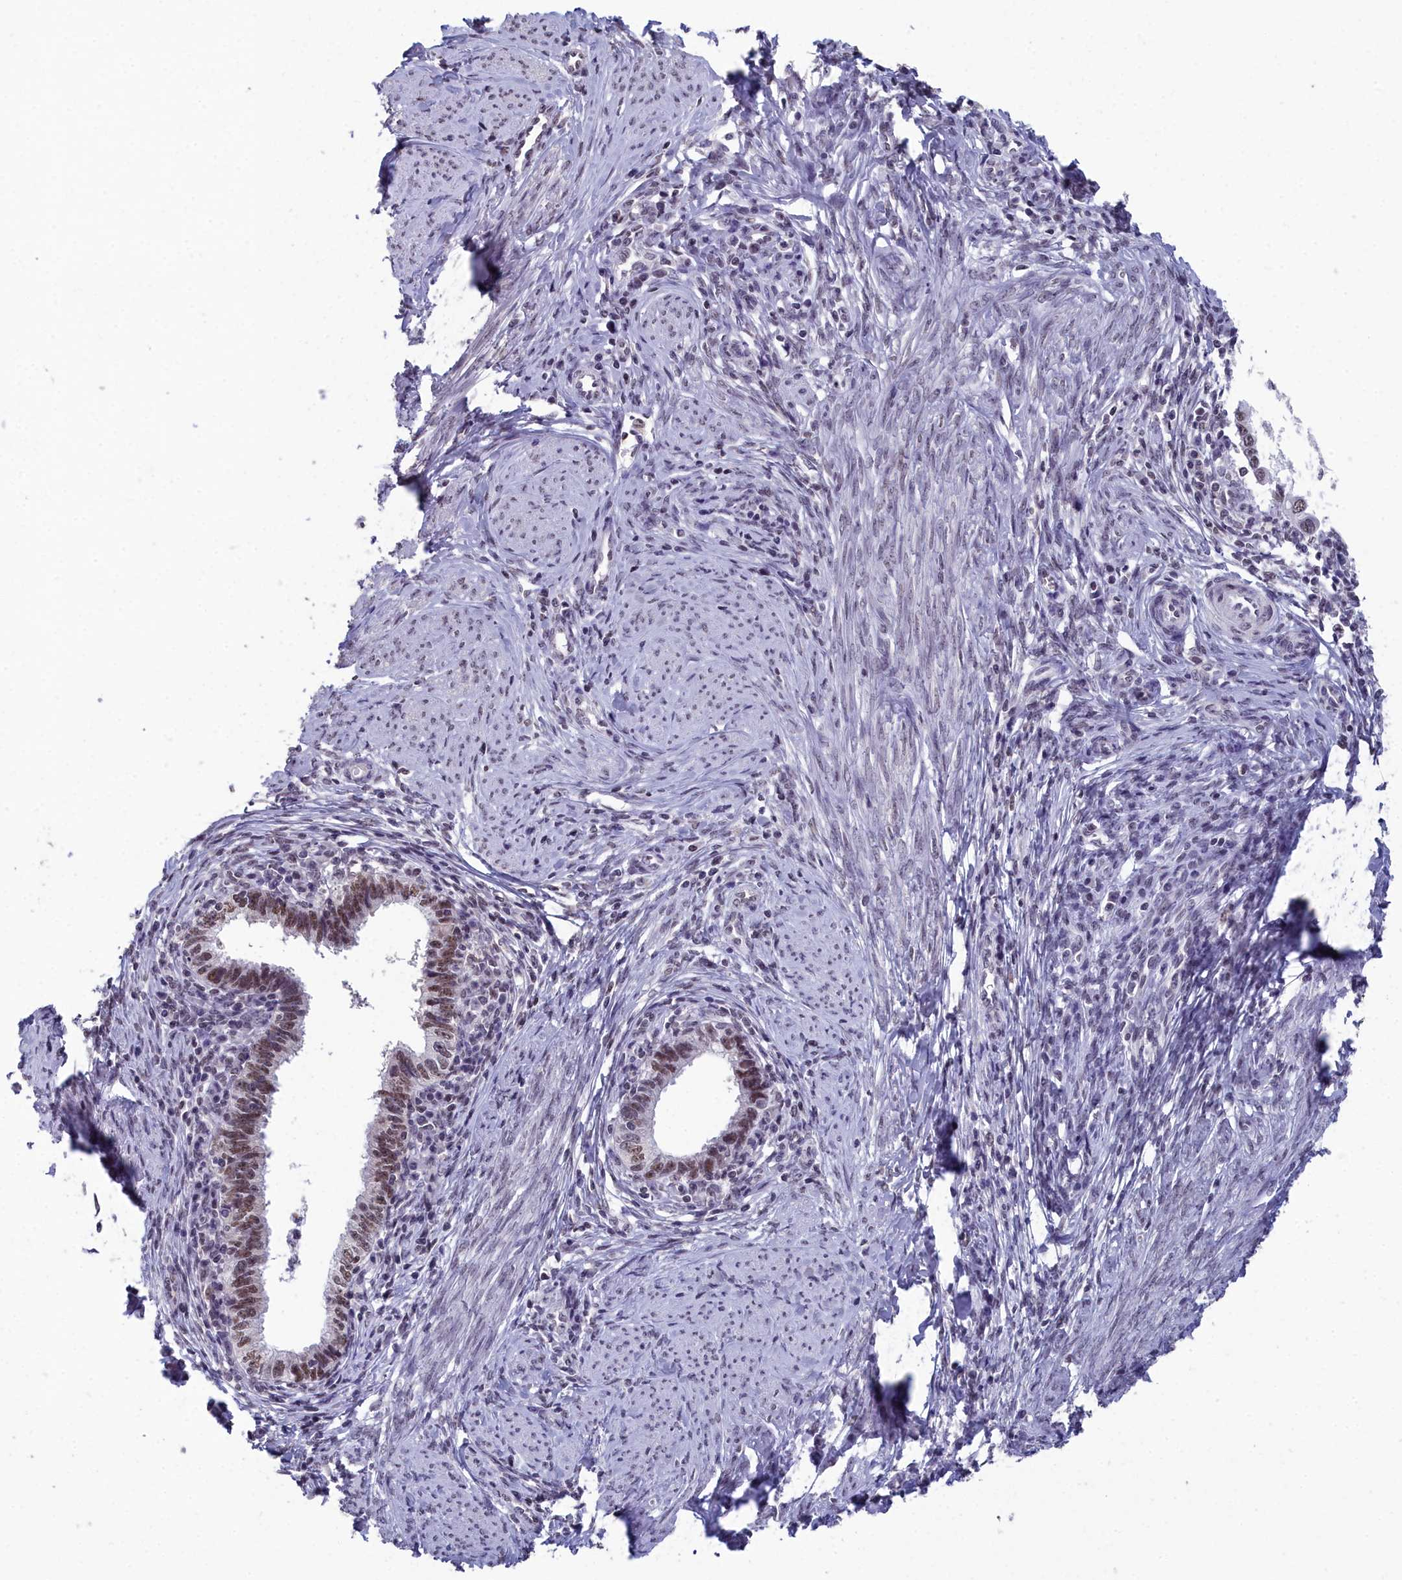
{"staining": {"intensity": "moderate", "quantity": ">75%", "location": "nuclear"}, "tissue": "cervical cancer", "cell_type": "Tumor cells", "image_type": "cancer", "snomed": [{"axis": "morphology", "description": "Adenocarcinoma, NOS"}, {"axis": "topography", "description": "Cervix"}], "caption": "High-magnification brightfield microscopy of adenocarcinoma (cervical) stained with DAB (brown) and counterstained with hematoxylin (blue). tumor cells exhibit moderate nuclear expression is identified in approximately>75% of cells.", "gene": "CCDC97", "patient": {"sex": "female", "age": 36}}